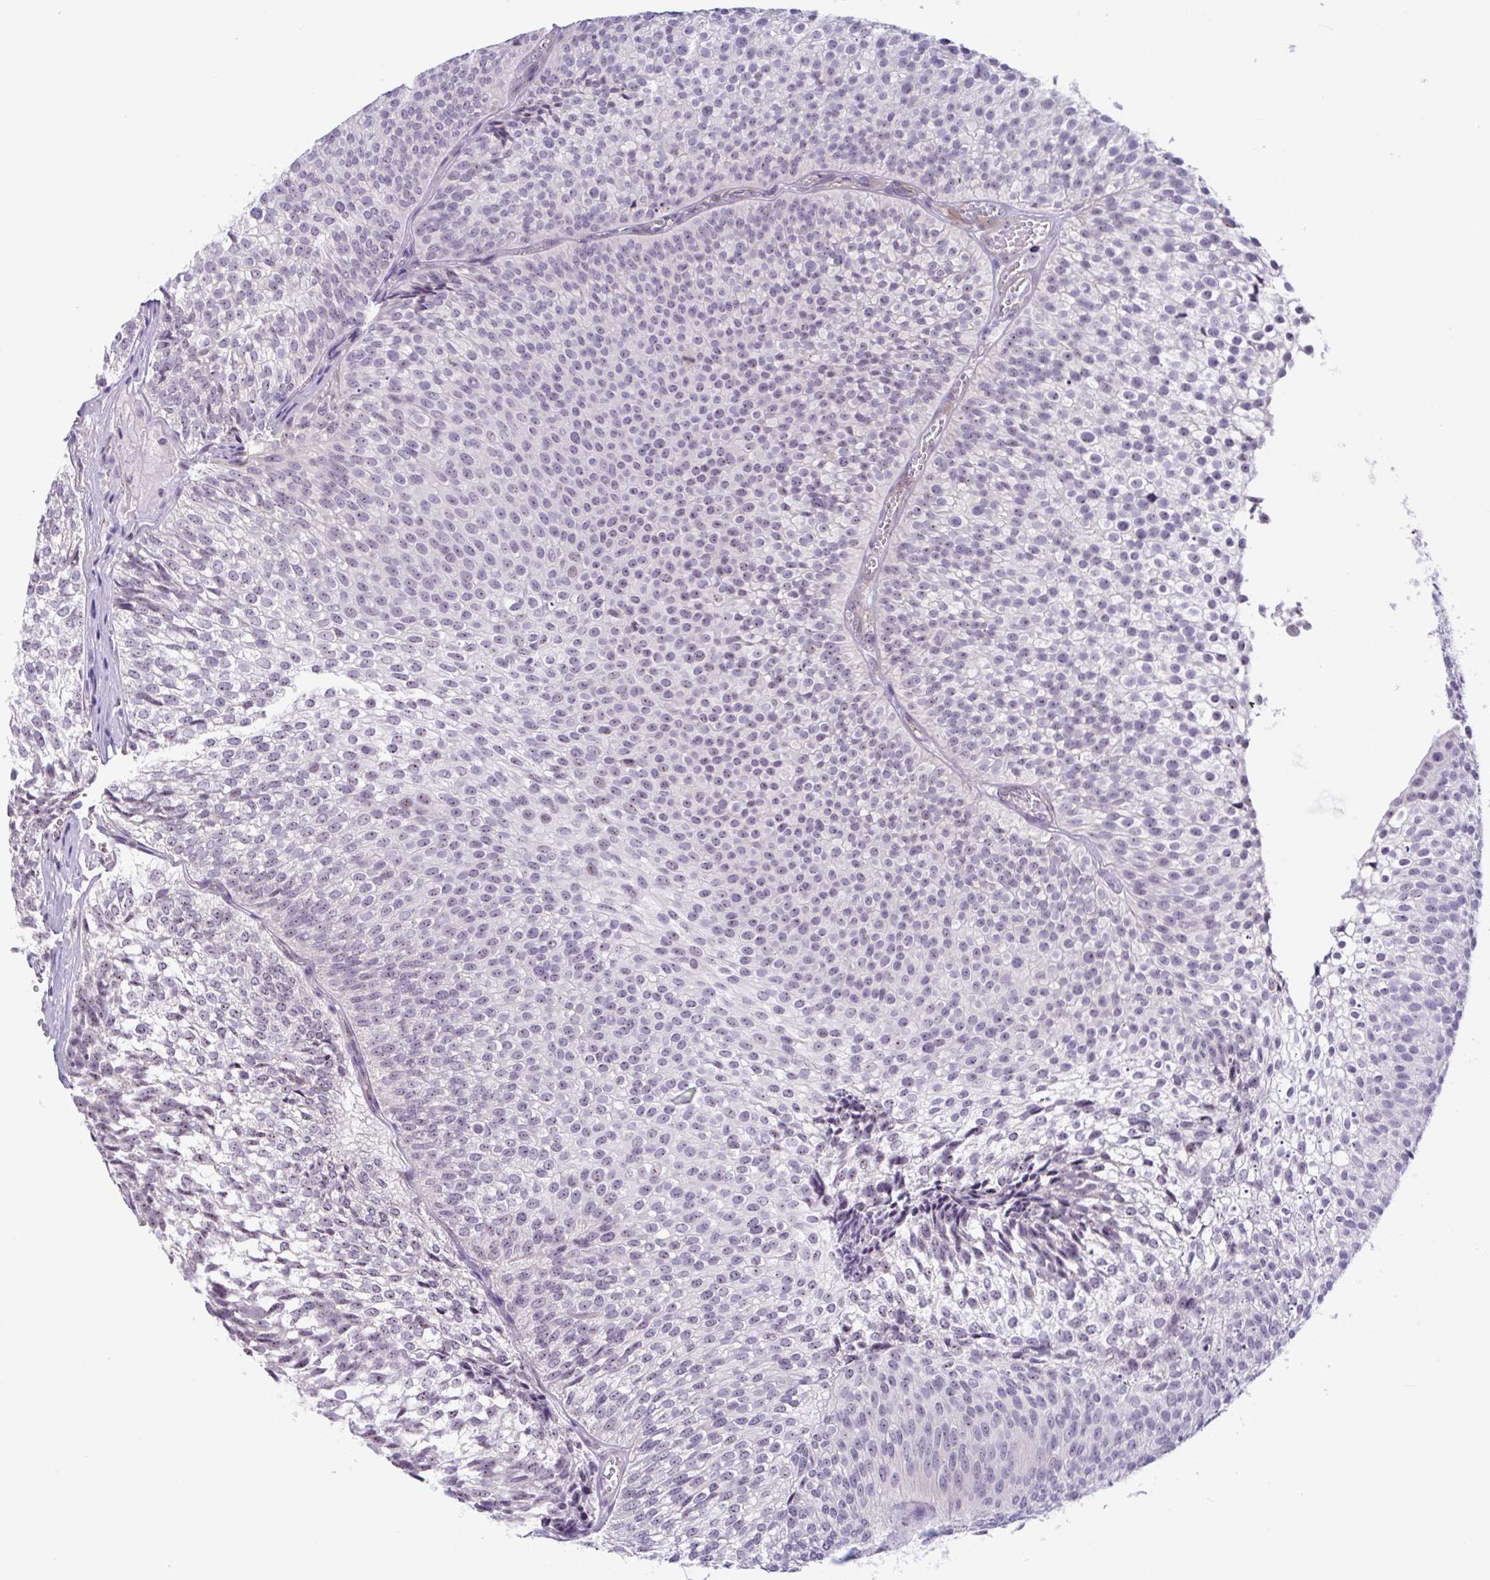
{"staining": {"intensity": "negative", "quantity": "none", "location": "none"}, "tissue": "urothelial cancer", "cell_type": "Tumor cells", "image_type": "cancer", "snomed": [{"axis": "morphology", "description": "Urothelial carcinoma, Low grade"}, {"axis": "topography", "description": "Urinary bladder"}], "caption": "A histopathology image of human low-grade urothelial carcinoma is negative for staining in tumor cells.", "gene": "MXRA8", "patient": {"sex": "male", "age": 91}}